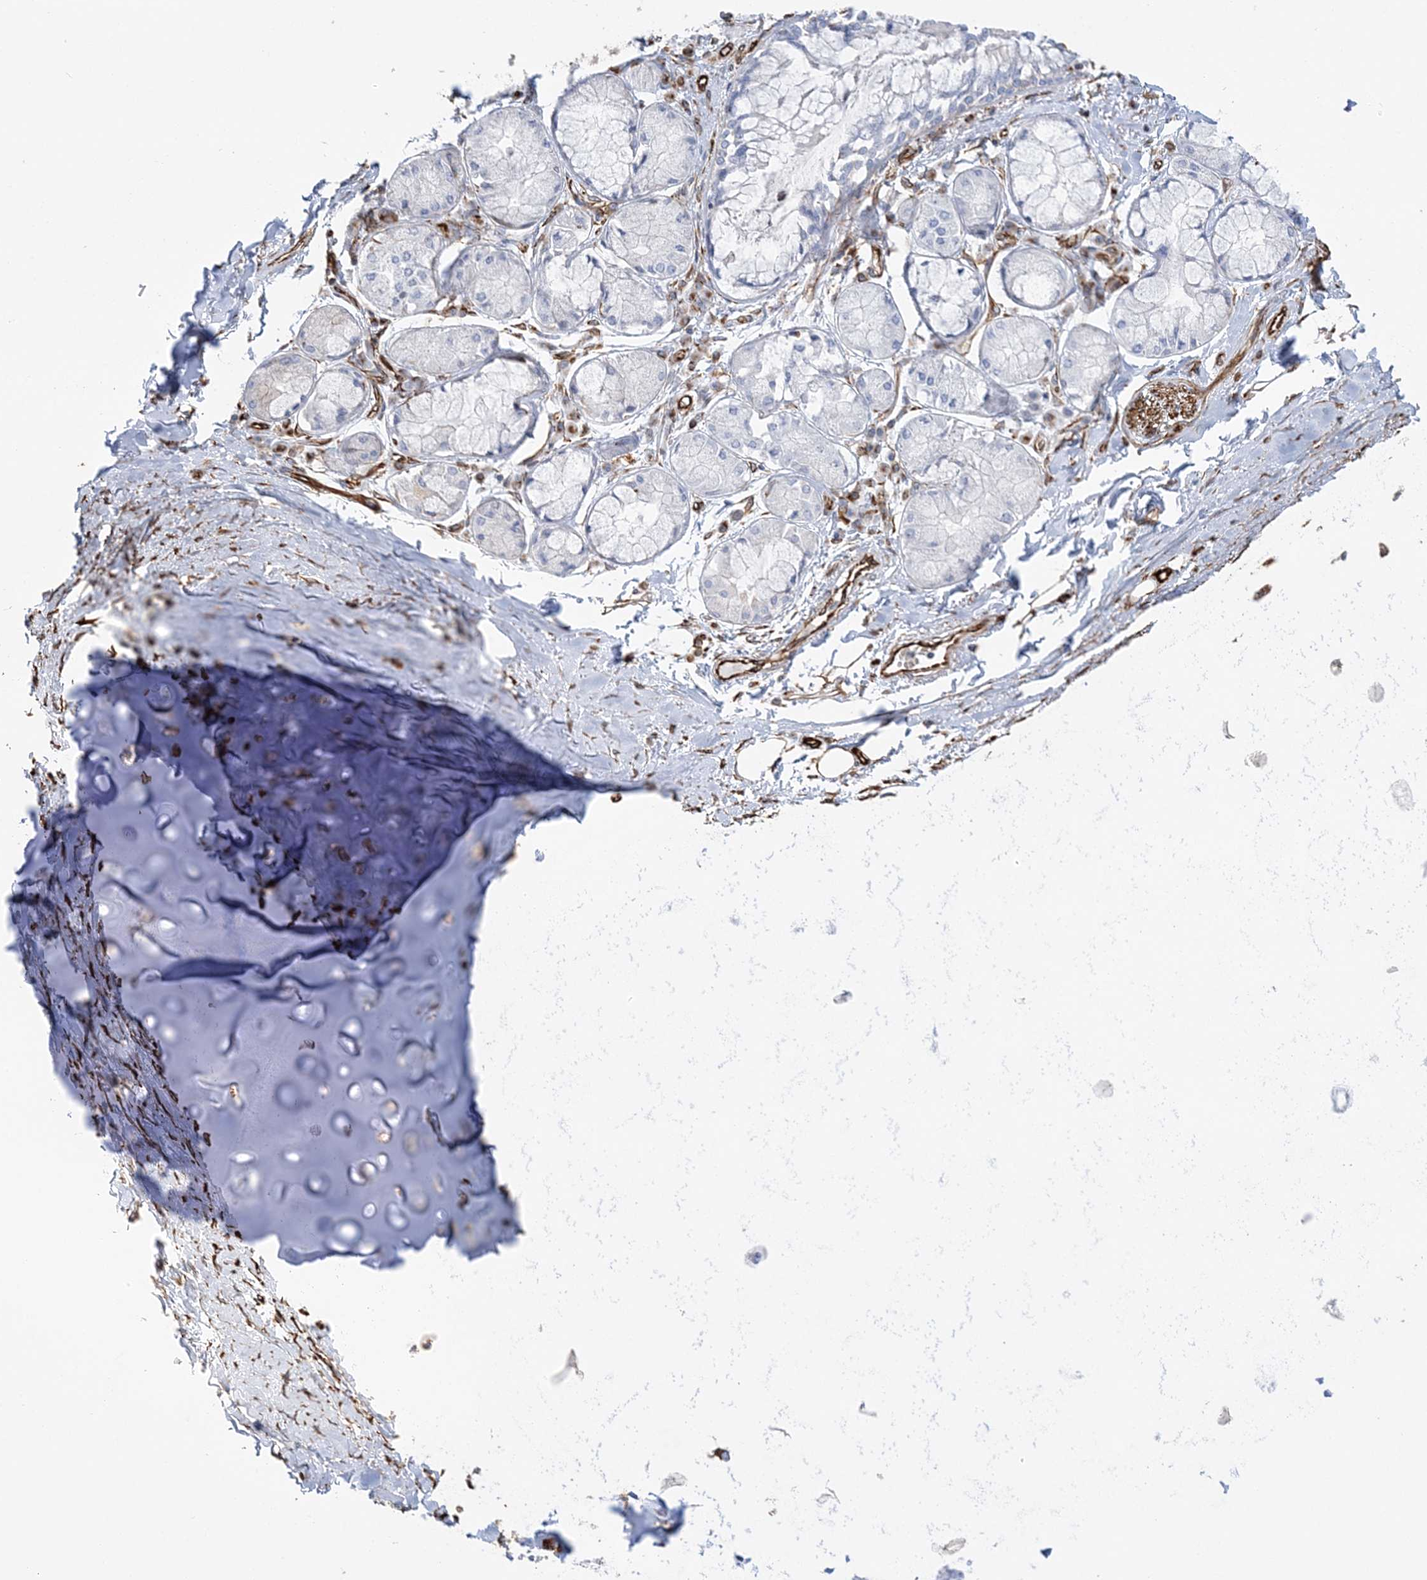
{"staining": {"intensity": "moderate", "quantity": ">75%", "location": "cytoplasmic/membranous"}, "tissue": "adipose tissue", "cell_type": "Adipocytes", "image_type": "normal", "snomed": [{"axis": "morphology", "description": "Normal tissue, NOS"}, {"axis": "topography", "description": "Cartilage tissue"}, {"axis": "topography", "description": "Bronchus"}, {"axis": "topography", "description": "Lung"}, {"axis": "topography", "description": "Peripheral nerve tissue"}], "caption": "Adipose tissue stained for a protein (brown) displays moderate cytoplasmic/membranous positive positivity in about >75% of adipocytes.", "gene": "SCLT1", "patient": {"sex": "female", "age": 49}}